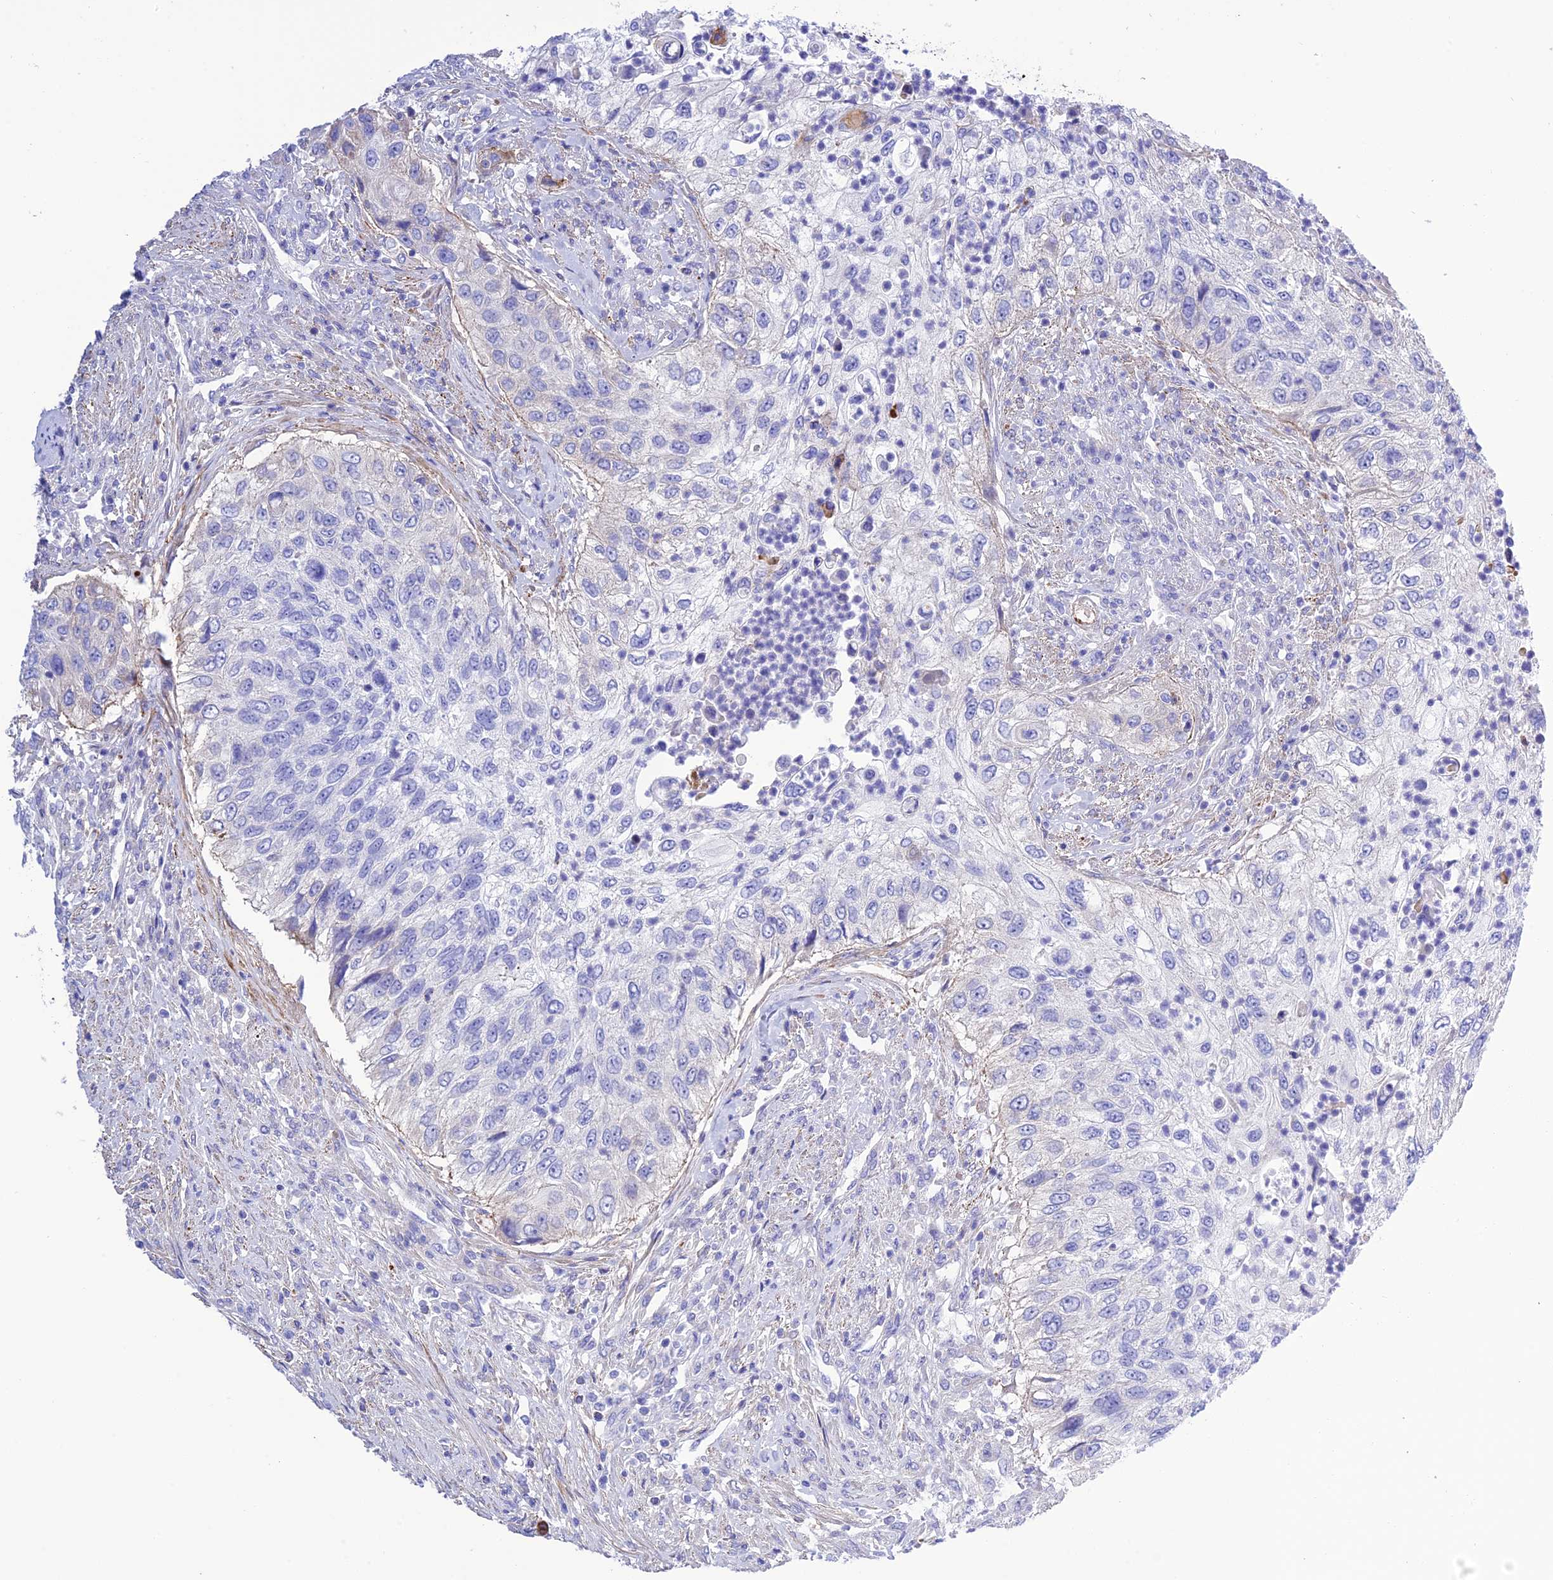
{"staining": {"intensity": "negative", "quantity": "none", "location": "none"}, "tissue": "urothelial cancer", "cell_type": "Tumor cells", "image_type": "cancer", "snomed": [{"axis": "morphology", "description": "Urothelial carcinoma, High grade"}, {"axis": "topography", "description": "Urinary bladder"}], "caption": "Tumor cells show no significant expression in urothelial carcinoma (high-grade).", "gene": "FRA10AC1", "patient": {"sex": "female", "age": 60}}